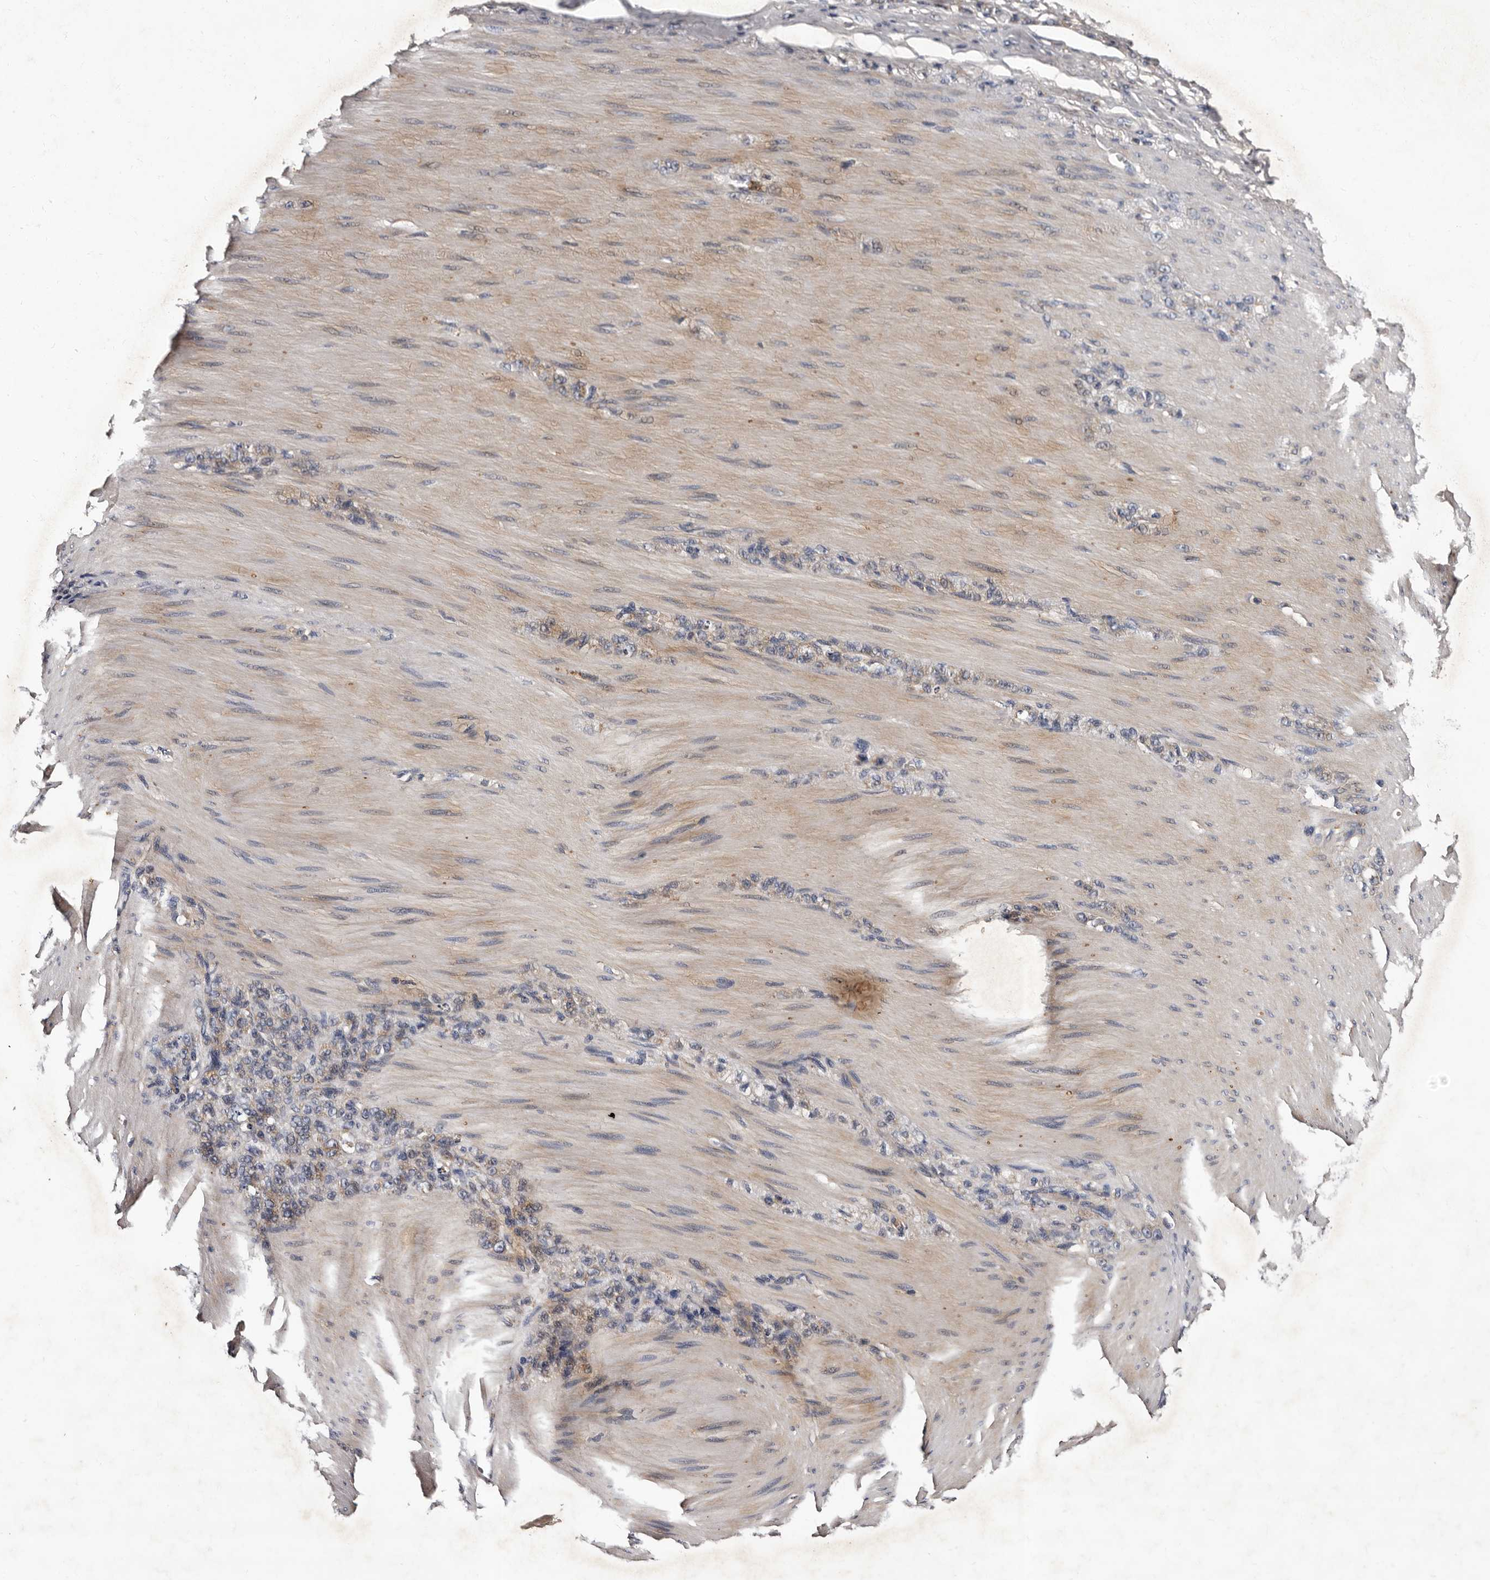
{"staining": {"intensity": "weak", "quantity": "25%-75%", "location": "cytoplasmic/membranous"}, "tissue": "stomach cancer", "cell_type": "Tumor cells", "image_type": "cancer", "snomed": [{"axis": "morphology", "description": "Normal tissue, NOS"}, {"axis": "morphology", "description": "Adenocarcinoma, NOS"}, {"axis": "topography", "description": "Stomach"}], "caption": "Immunohistochemistry image of neoplastic tissue: human stomach cancer stained using immunohistochemistry (IHC) demonstrates low levels of weak protein expression localized specifically in the cytoplasmic/membranous of tumor cells, appearing as a cytoplasmic/membranous brown color.", "gene": "ADCK5", "patient": {"sex": "male", "age": 82}}